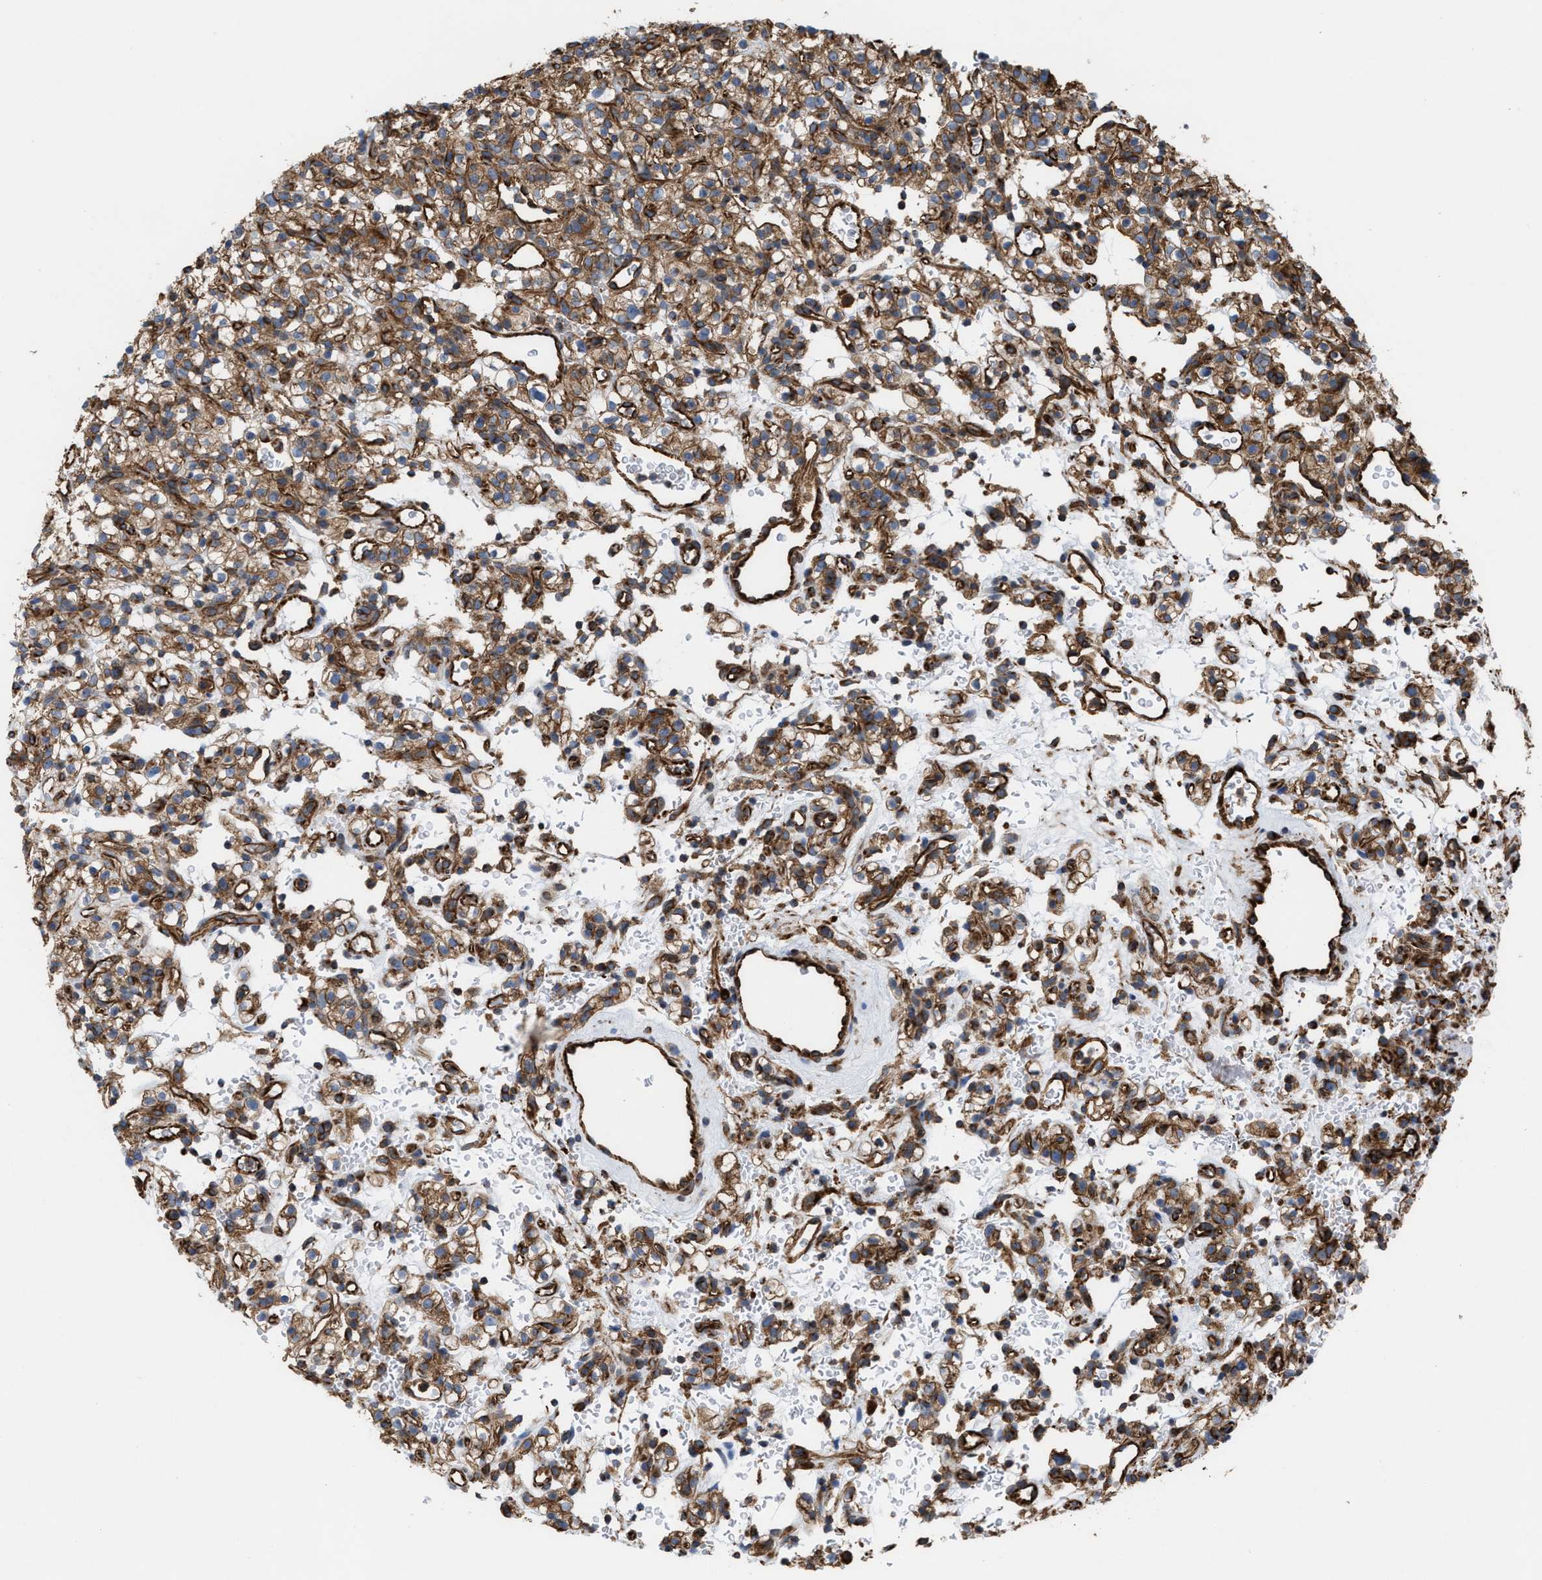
{"staining": {"intensity": "moderate", "quantity": ">75%", "location": "cytoplasmic/membranous"}, "tissue": "renal cancer", "cell_type": "Tumor cells", "image_type": "cancer", "snomed": [{"axis": "morphology", "description": "Normal tissue, NOS"}, {"axis": "morphology", "description": "Adenocarcinoma, NOS"}, {"axis": "topography", "description": "Kidney"}], "caption": "Renal cancer (adenocarcinoma) tissue demonstrates moderate cytoplasmic/membranous expression in approximately >75% of tumor cells", "gene": "EPS15L1", "patient": {"sex": "female", "age": 72}}